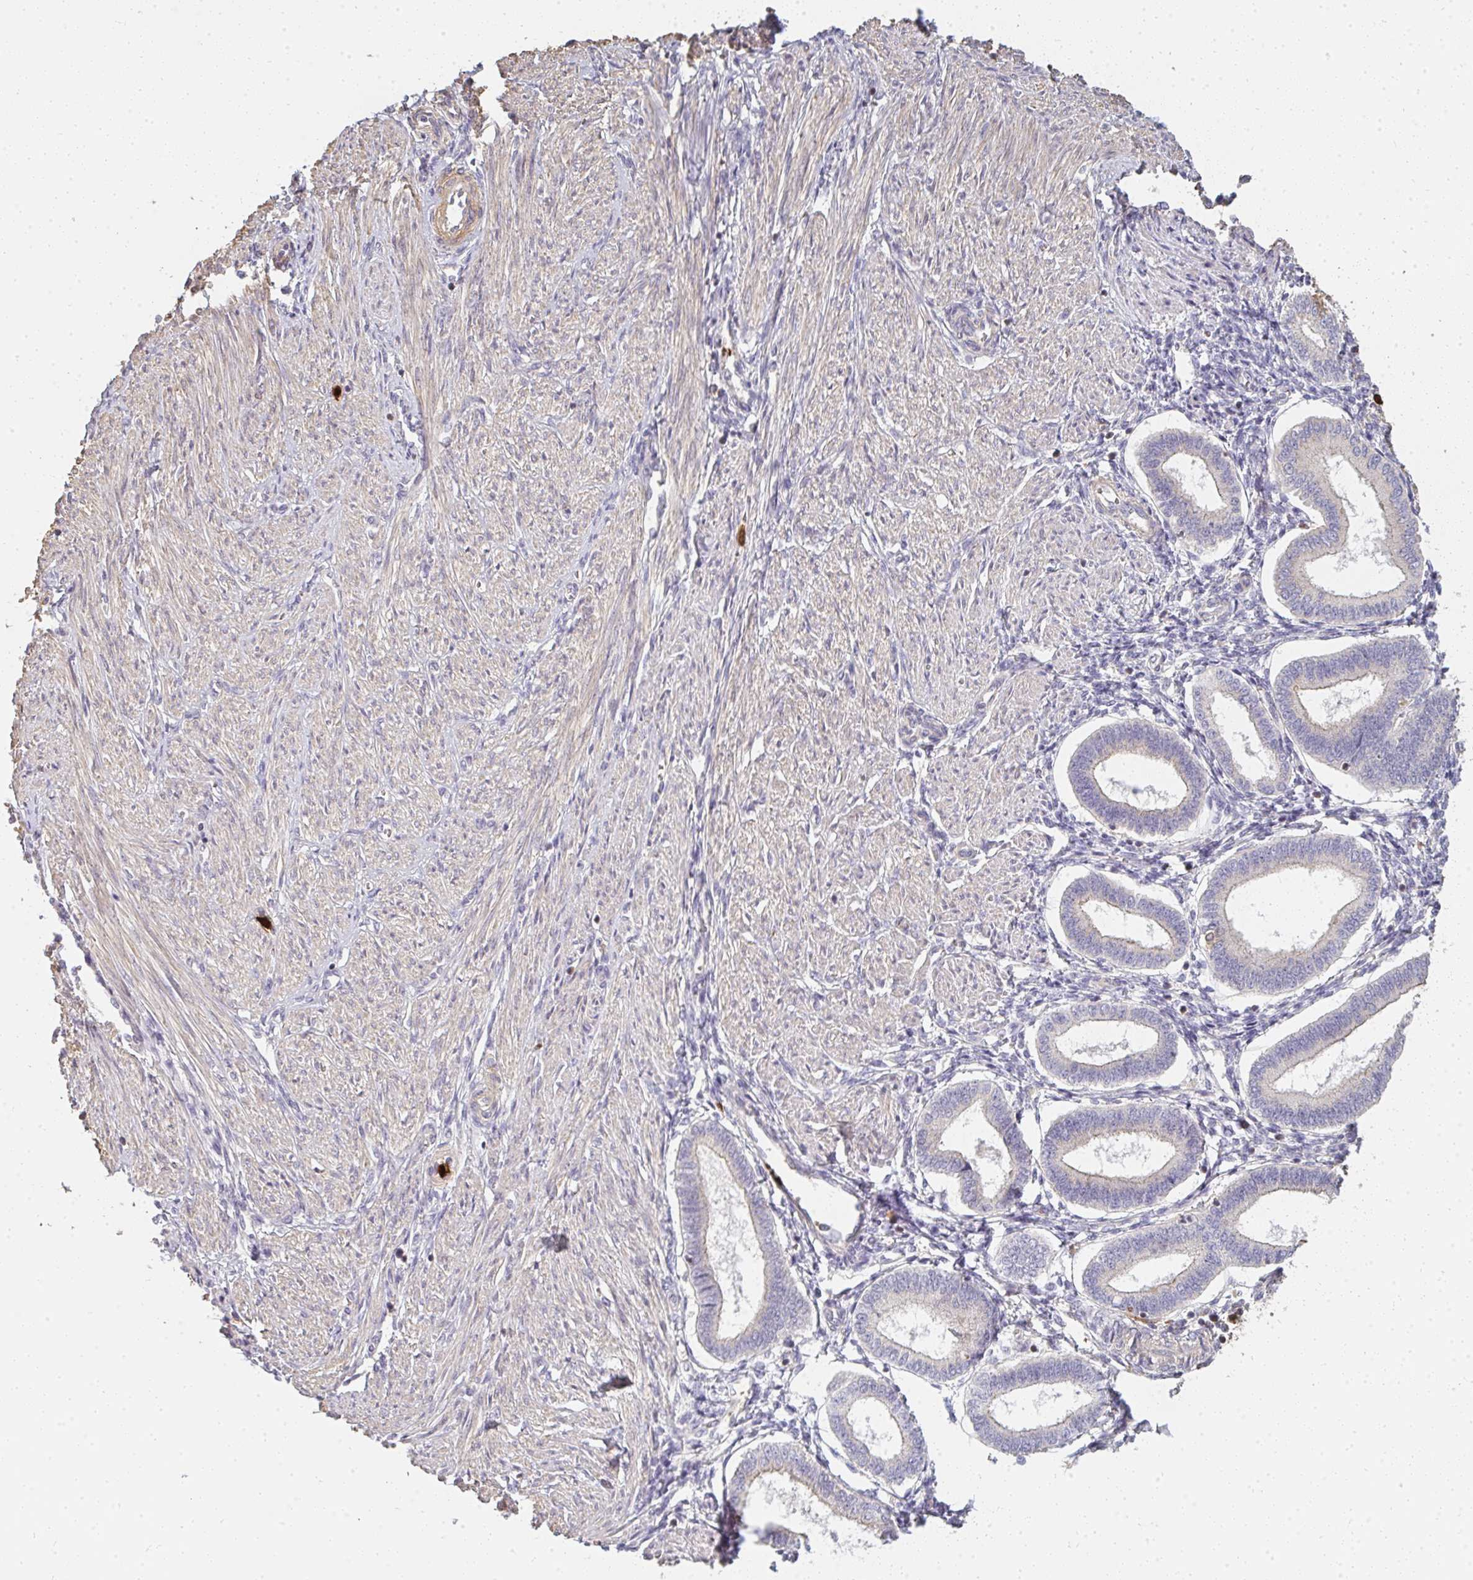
{"staining": {"intensity": "negative", "quantity": "none", "location": "none"}, "tissue": "endometrium", "cell_type": "Cells in endometrial stroma", "image_type": "normal", "snomed": [{"axis": "morphology", "description": "Normal tissue, NOS"}, {"axis": "topography", "description": "Endometrium"}], "caption": "Cells in endometrial stroma show no significant staining in unremarkable endometrium.", "gene": "CNTRL", "patient": {"sex": "female", "age": 24}}